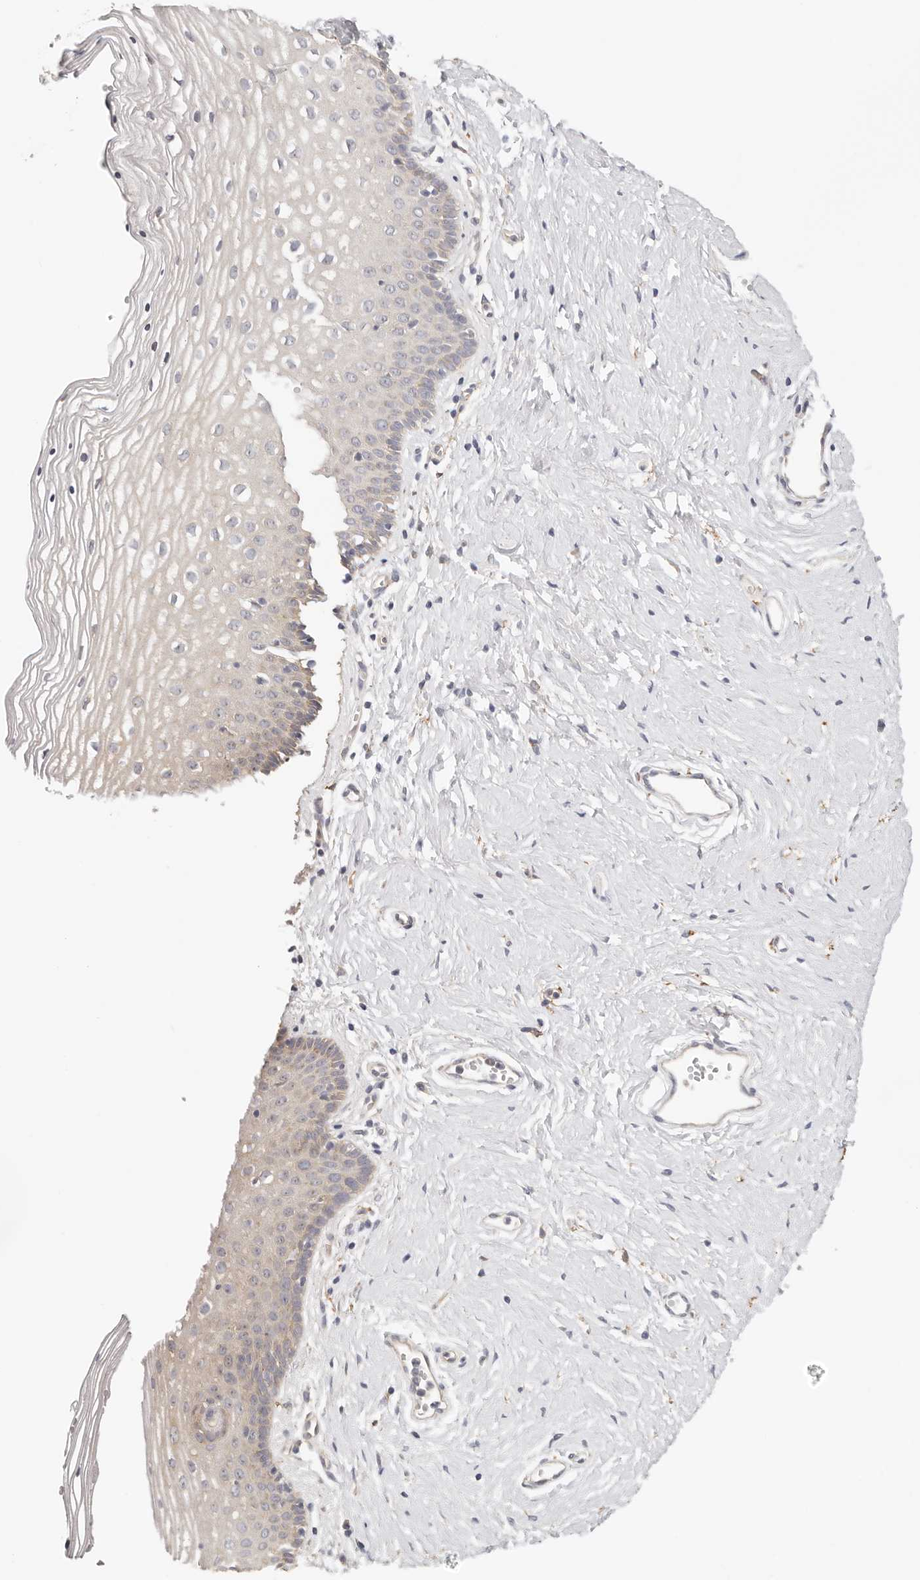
{"staining": {"intensity": "weak", "quantity": "25%-75%", "location": "cytoplasmic/membranous"}, "tissue": "vagina", "cell_type": "Squamous epithelial cells", "image_type": "normal", "snomed": [{"axis": "morphology", "description": "Normal tissue, NOS"}, {"axis": "topography", "description": "Vagina"}], "caption": "Immunohistochemistry of unremarkable human vagina shows low levels of weak cytoplasmic/membranous staining in approximately 25%-75% of squamous epithelial cells. (DAB IHC, brown staining for protein, blue staining for nuclei).", "gene": "AFDN", "patient": {"sex": "female", "age": 32}}